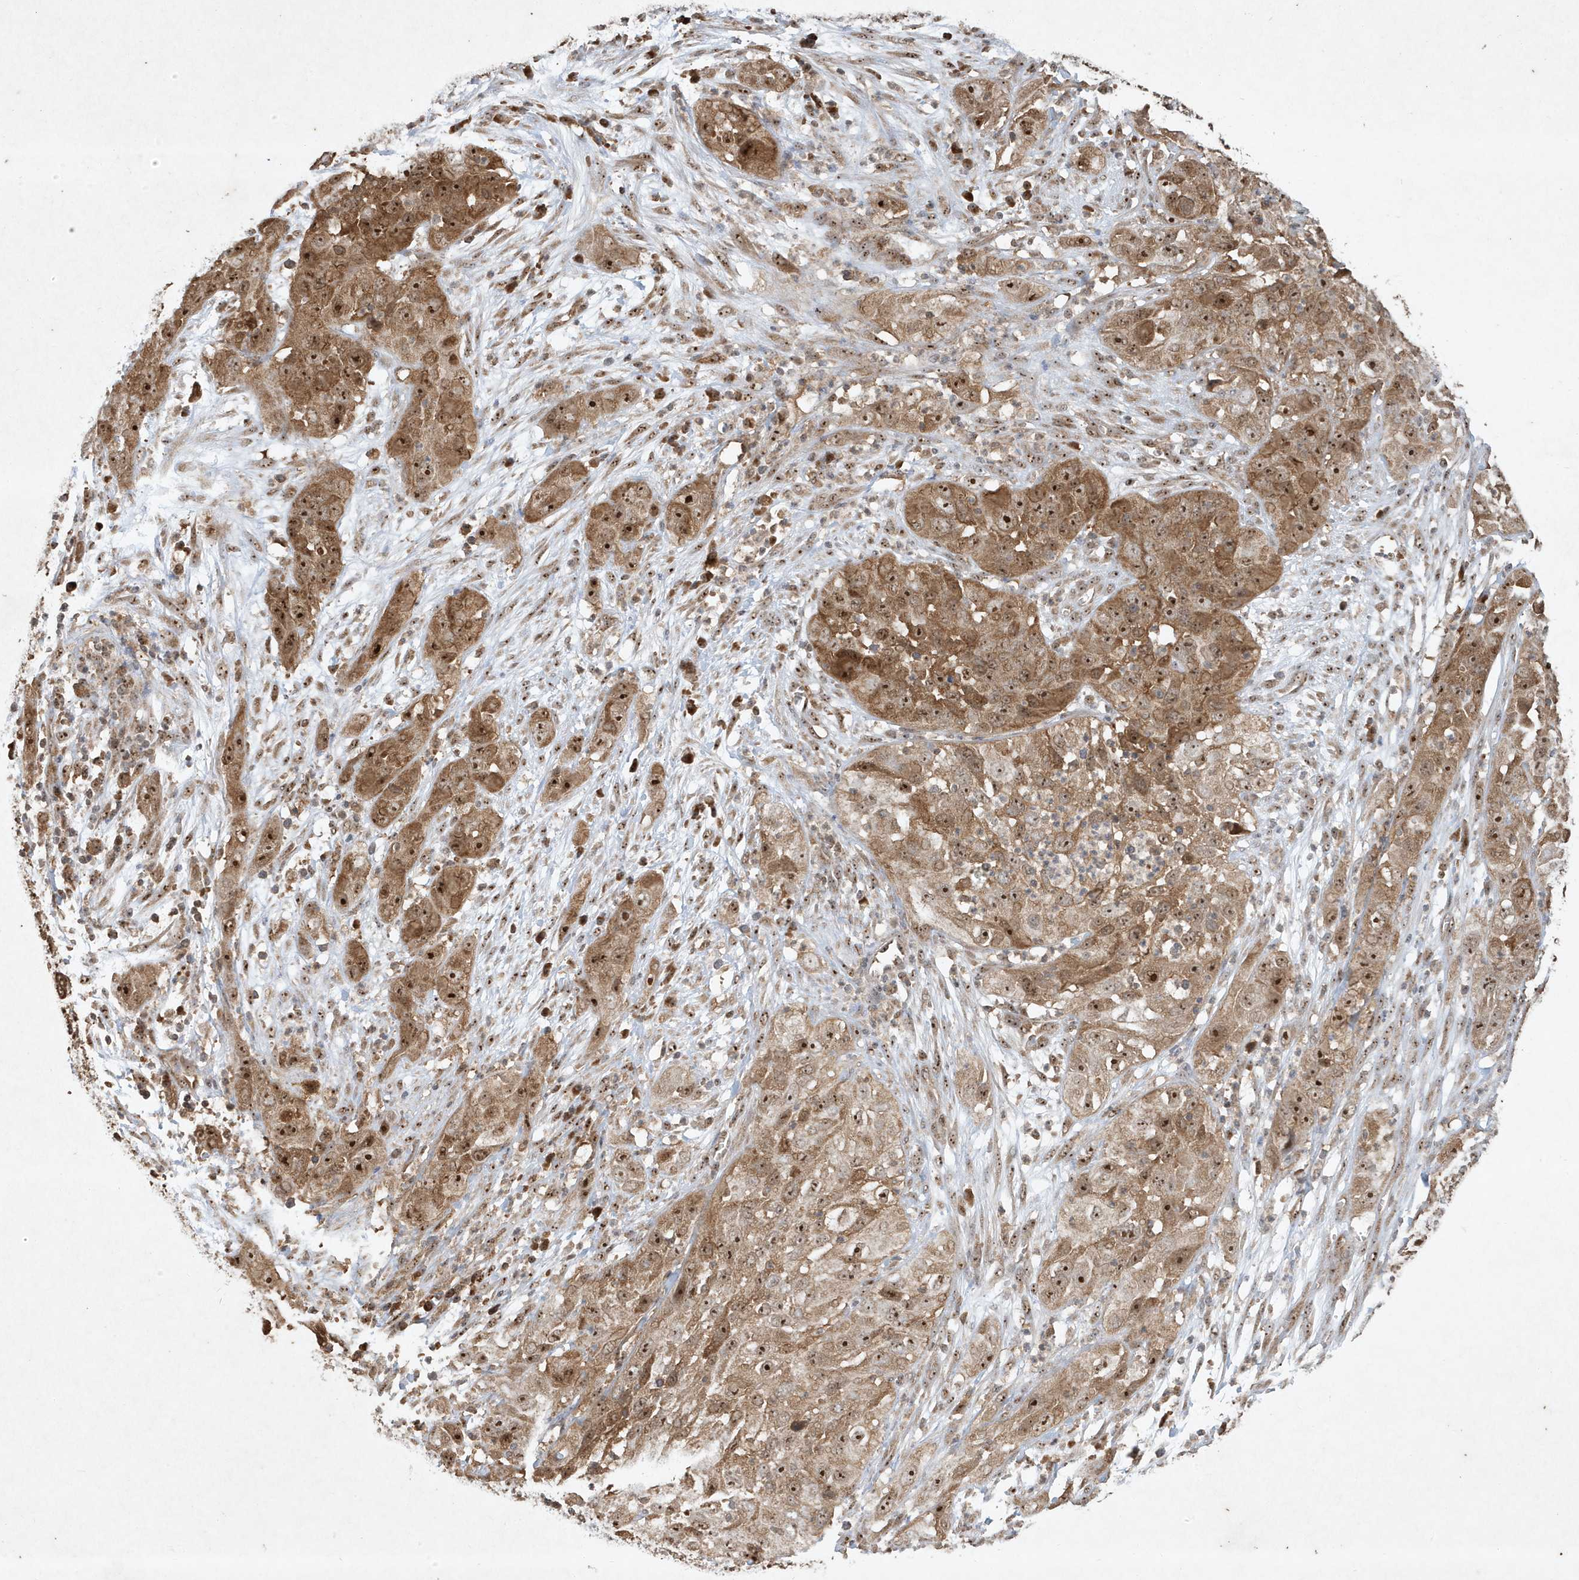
{"staining": {"intensity": "strong", "quantity": ">75%", "location": "cytoplasmic/membranous,nuclear"}, "tissue": "cervical cancer", "cell_type": "Tumor cells", "image_type": "cancer", "snomed": [{"axis": "morphology", "description": "Squamous cell carcinoma, NOS"}, {"axis": "topography", "description": "Cervix"}], "caption": "Immunohistochemical staining of cervical cancer exhibits high levels of strong cytoplasmic/membranous and nuclear protein expression in about >75% of tumor cells.", "gene": "ABCB9", "patient": {"sex": "female", "age": 32}}